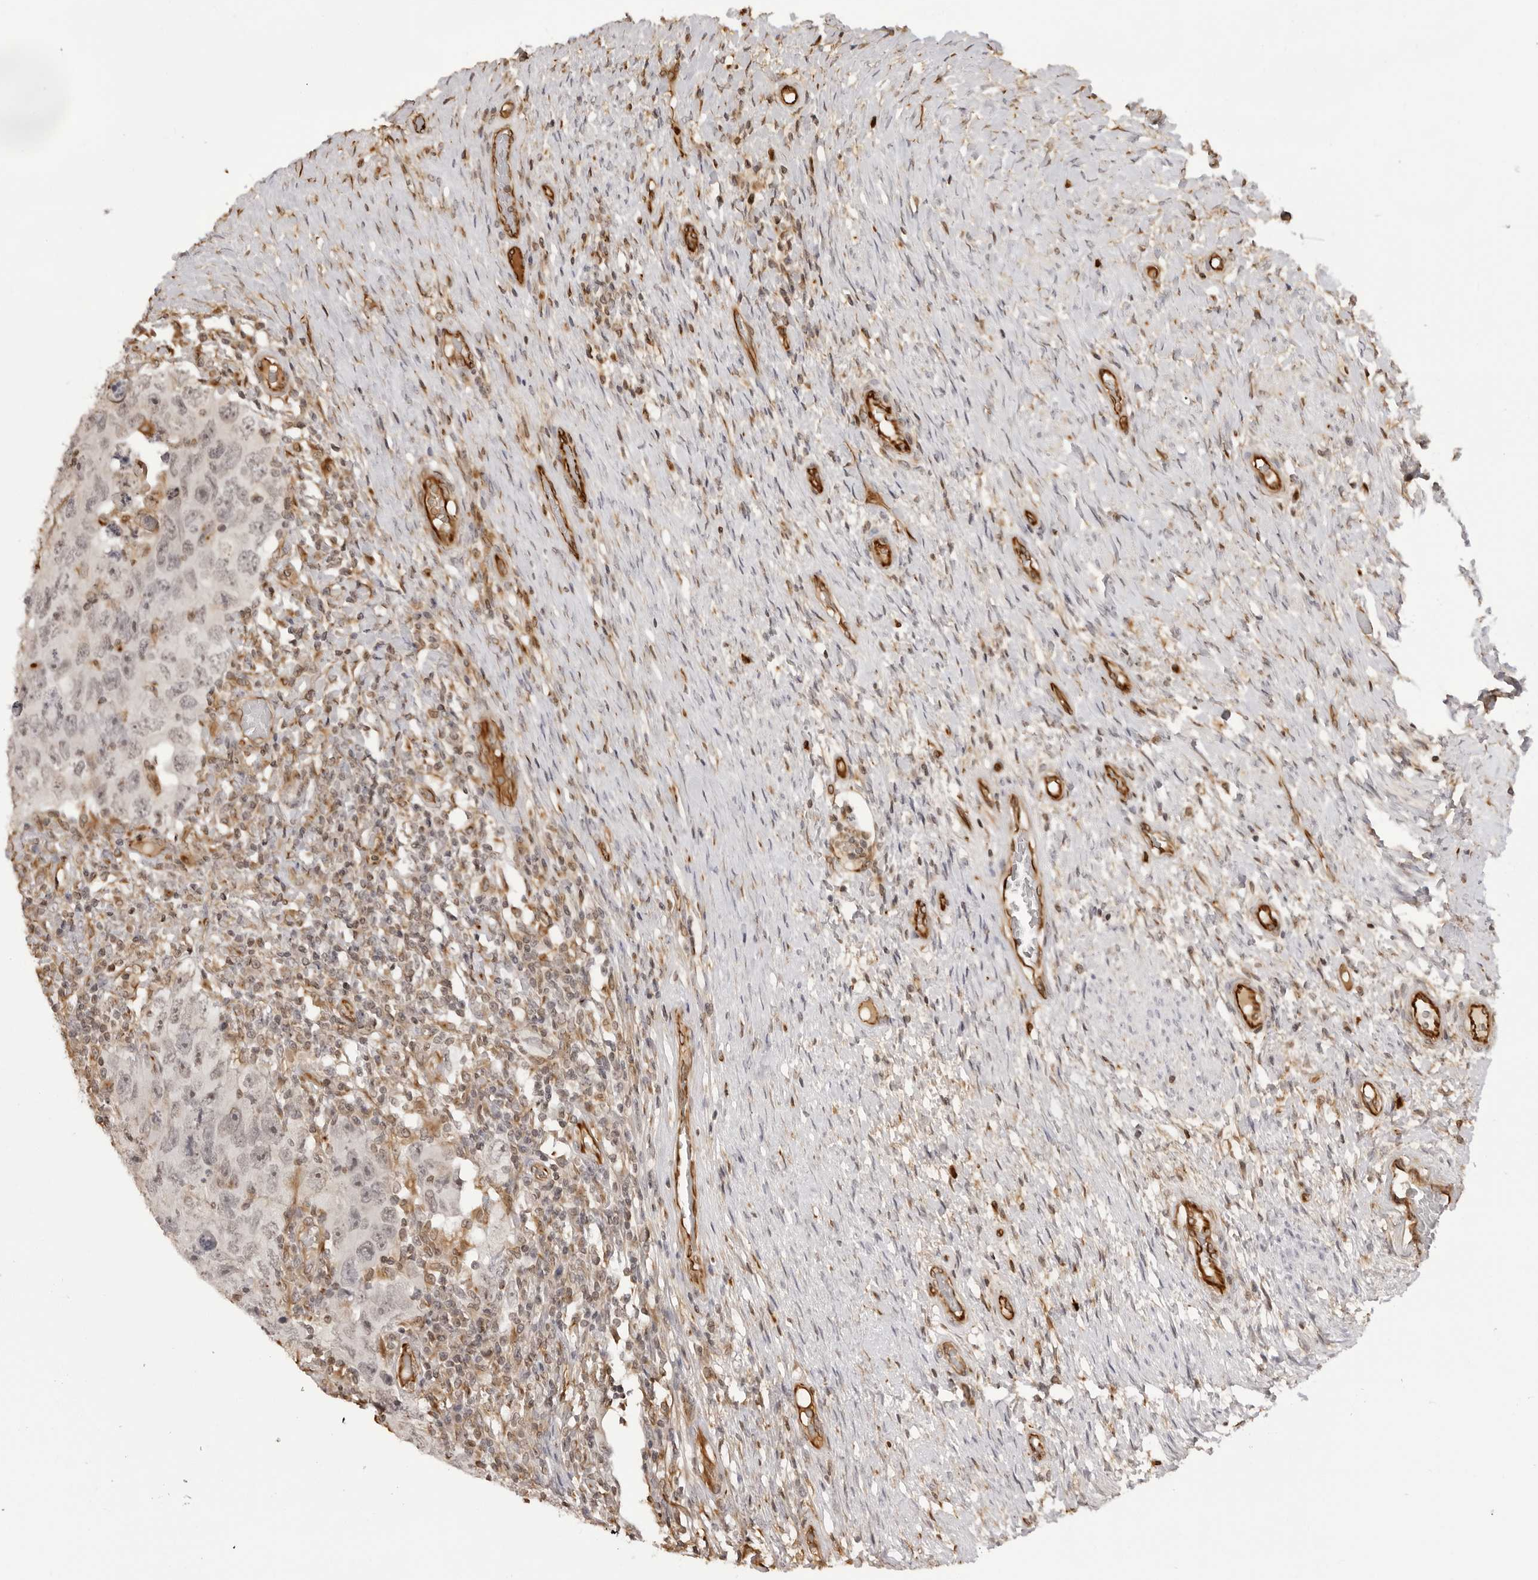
{"staining": {"intensity": "negative", "quantity": "none", "location": "none"}, "tissue": "testis cancer", "cell_type": "Tumor cells", "image_type": "cancer", "snomed": [{"axis": "morphology", "description": "Carcinoma, Embryonal, NOS"}, {"axis": "topography", "description": "Testis"}], "caption": "This is an immunohistochemistry (IHC) histopathology image of testis cancer. There is no staining in tumor cells.", "gene": "DYNLT5", "patient": {"sex": "male", "age": 26}}